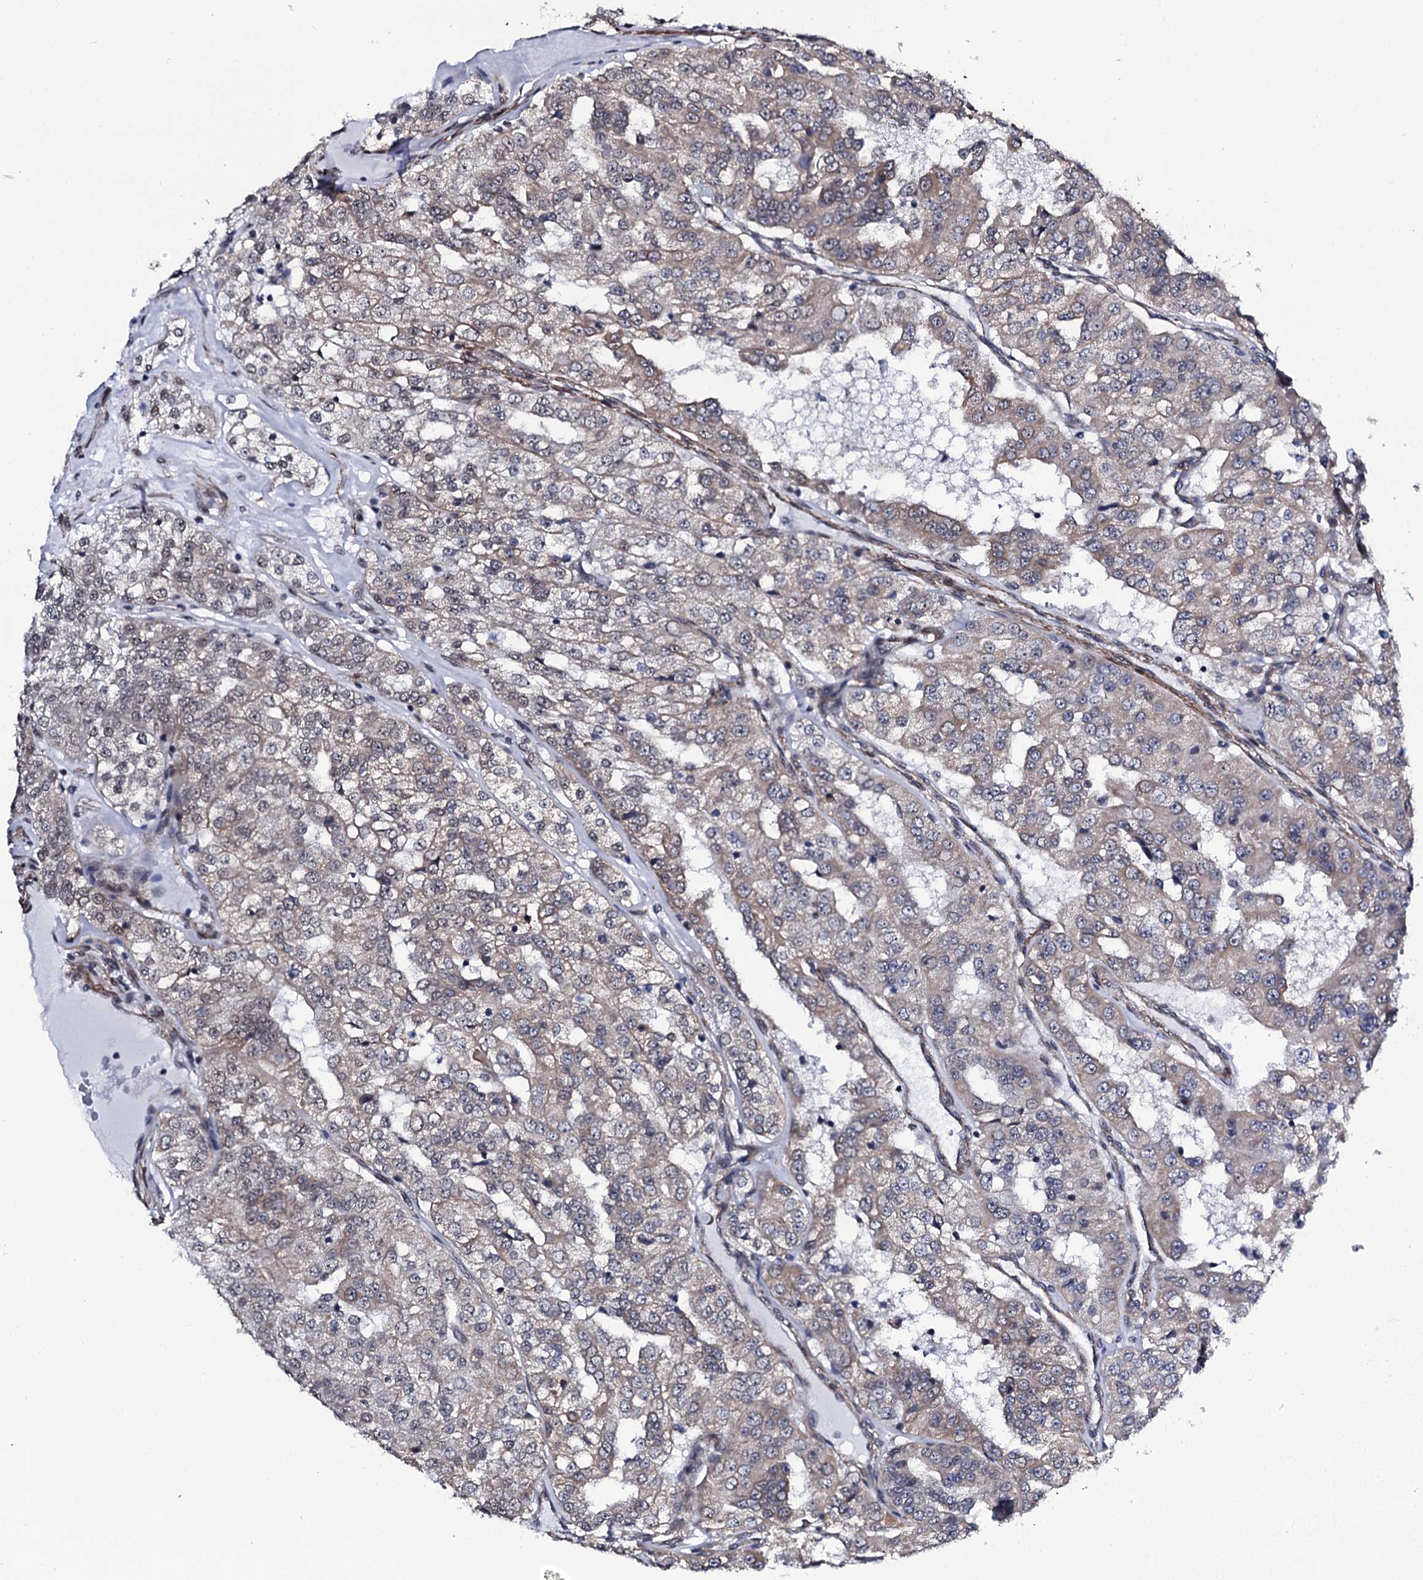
{"staining": {"intensity": "weak", "quantity": ">75%", "location": "cytoplasmic/membranous,nuclear"}, "tissue": "renal cancer", "cell_type": "Tumor cells", "image_type": "cancer", "snomed": [{"axis": "morphology", "description": "Adenocarcinoma, NOS"}, {"axis": "topography", "description": "Kidney"}], "caption": "Immunohistochemical staining of human renal adenocarcinoma exhibits low levels of weak cytoplasmic/membranous and nuclear staining in approximately >75% of tumor cells.", "gene": "CWC15", "patient": {"sex": "female", "age": 63}}